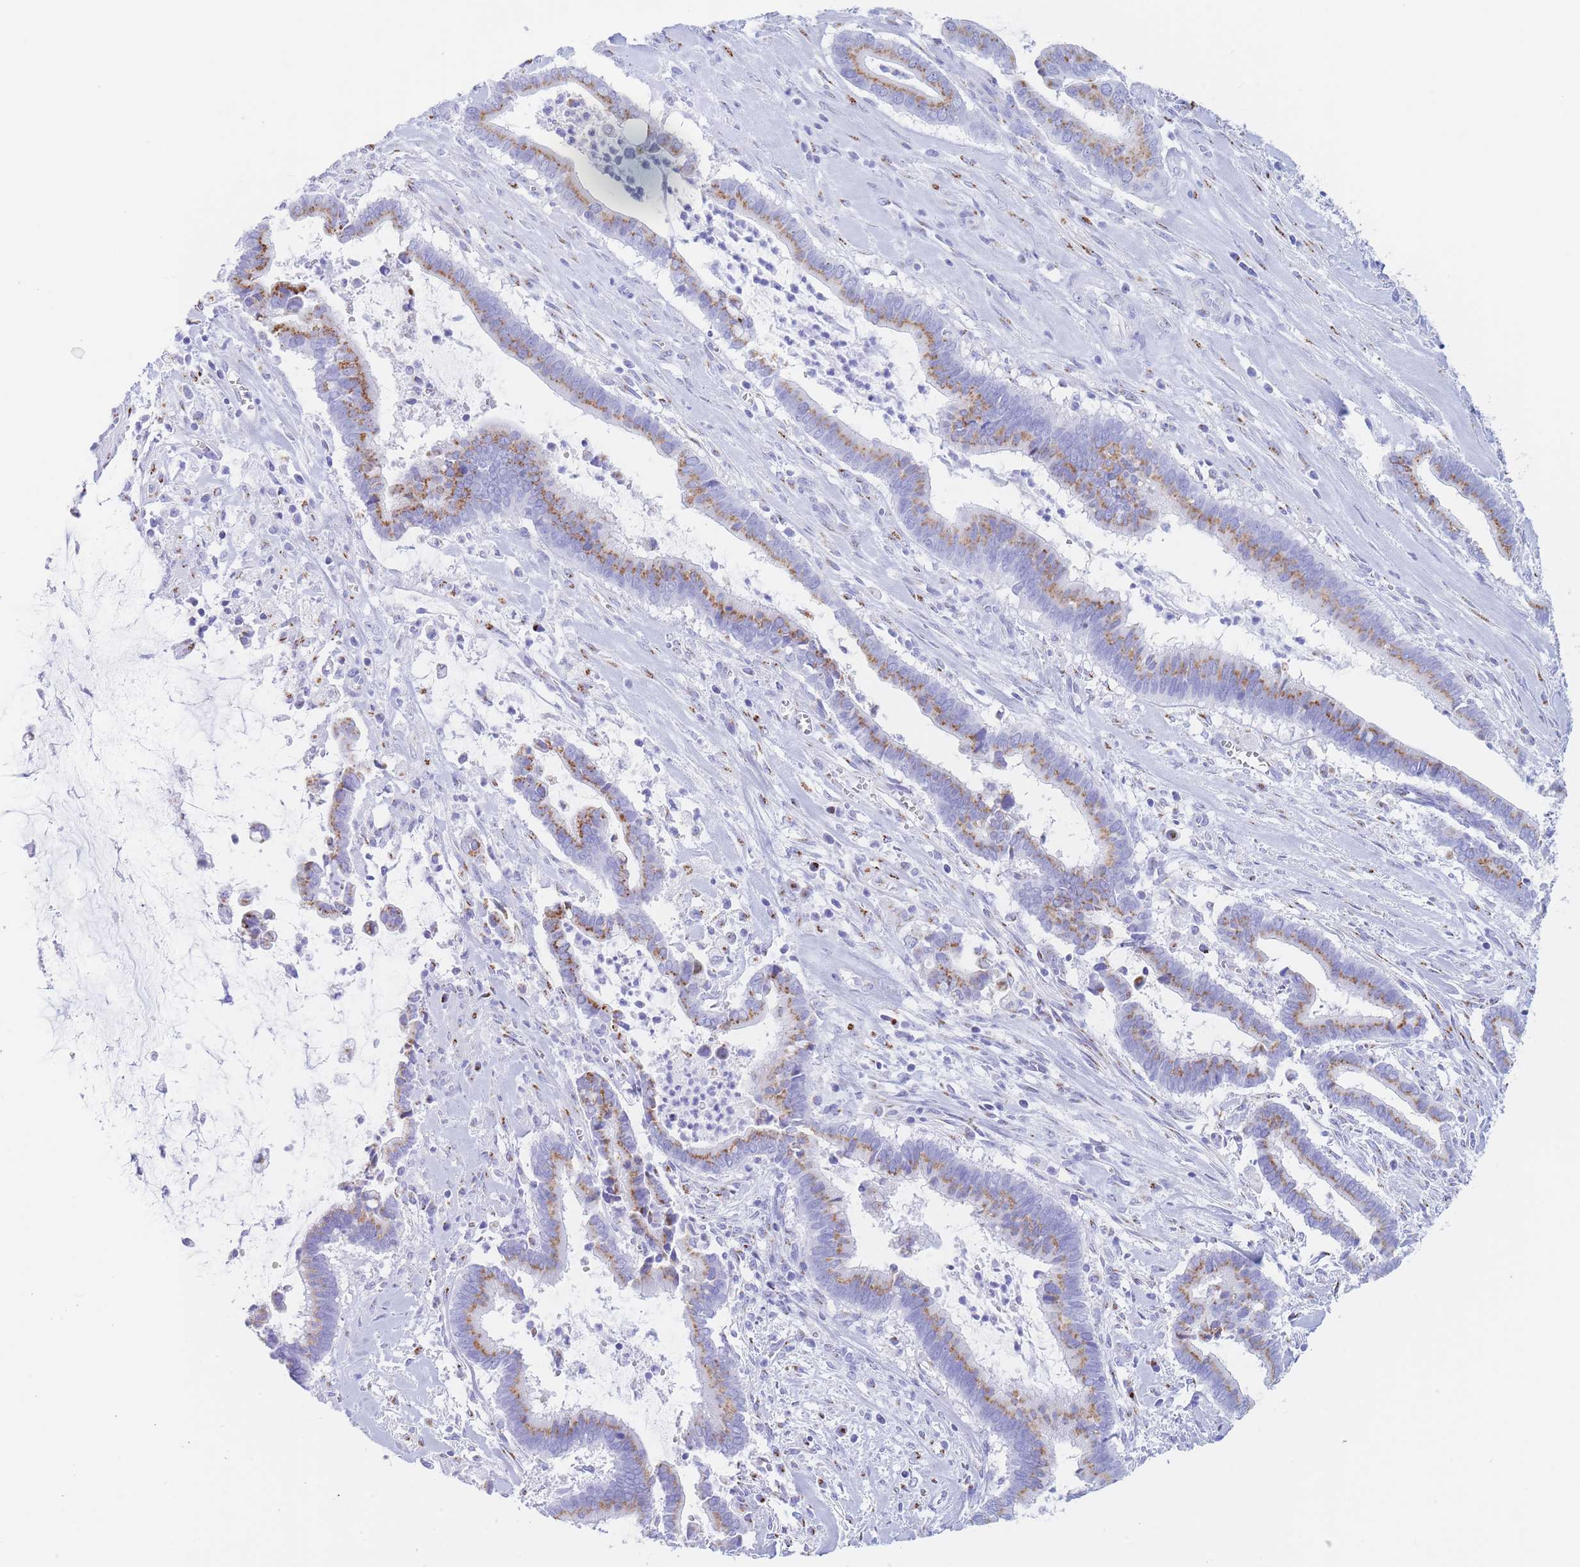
{"staining": {"intensity": "moderate", "quantity": ">75%", "location": "cytoplasmic/membranous"}, "tissue": "cervical cancer", "cell_type": "Tumor cells", "image_type": "cancer", "snomed": [{"axis": "morphology", "description": "Adenocarcinoma, NOS"}, {"axis": "topography", "description": "Cervix"}], "caption": "Cervical adenocarcinoma stained with a brown dye displays moderate cytoplasmic/membranous positive positivity in about >75% of tumor cells.", "gene": "FAM3C", "patient": {"sex": "female", "age": 44}}